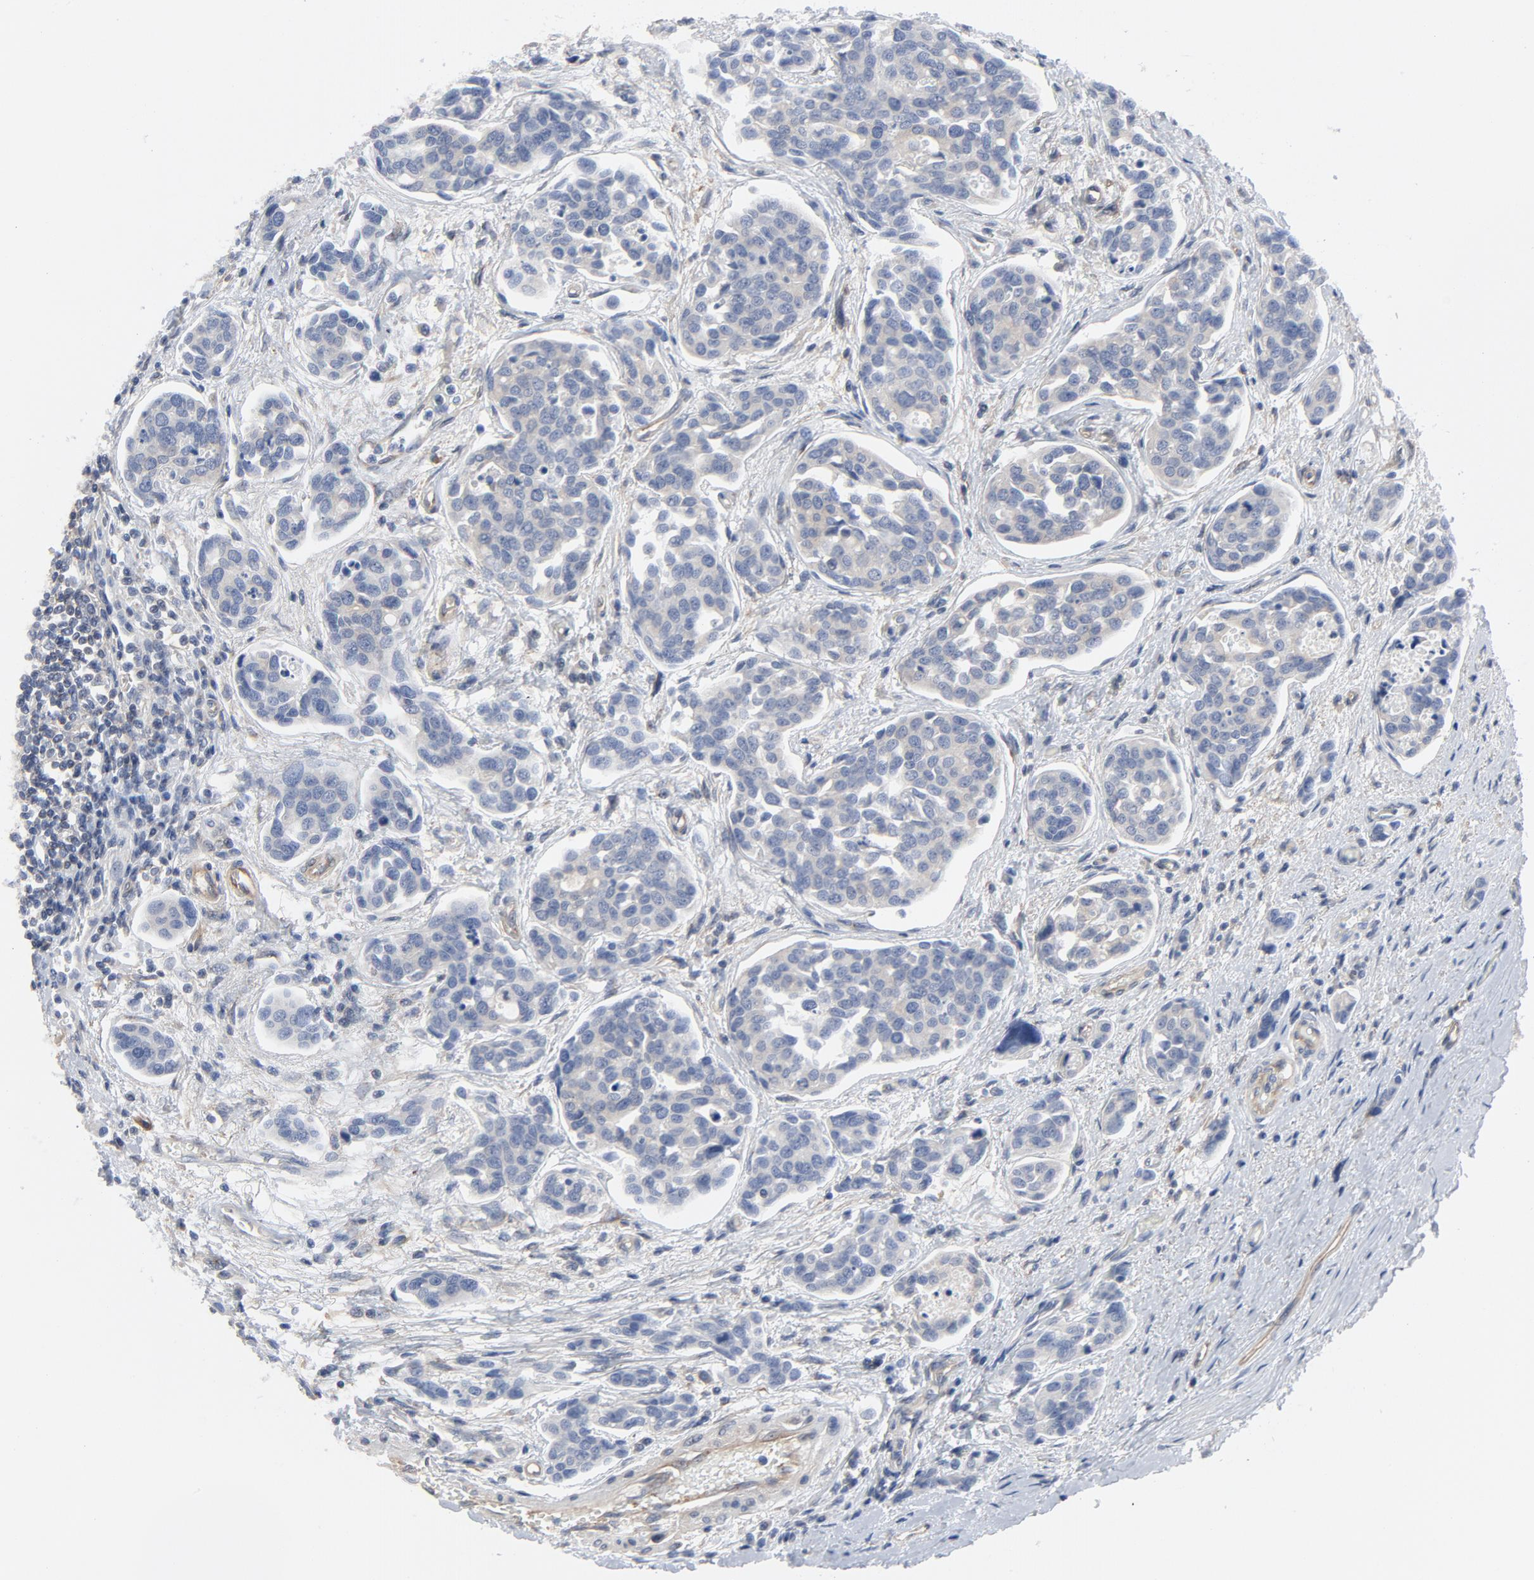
{"staining": {"intensity": "weak", "quantity": "<25%", "location": "cytoplasmic/membranous"}, "tissue": "urothelial cancer", "cell_type": "Tumor cells", "image_type": "cancer", "snomed": [{"axis": "morphology", "description": "Urothelial carcinoma, High grade"}, {"axis": "topography", "description": "Urinary bladder"}], "caption": "The image demonstrates no significant positivity in tumor cells of urothelial cancer.", "gene": "DYNLT3", "patient": {"sex": "male", "age": 78}}